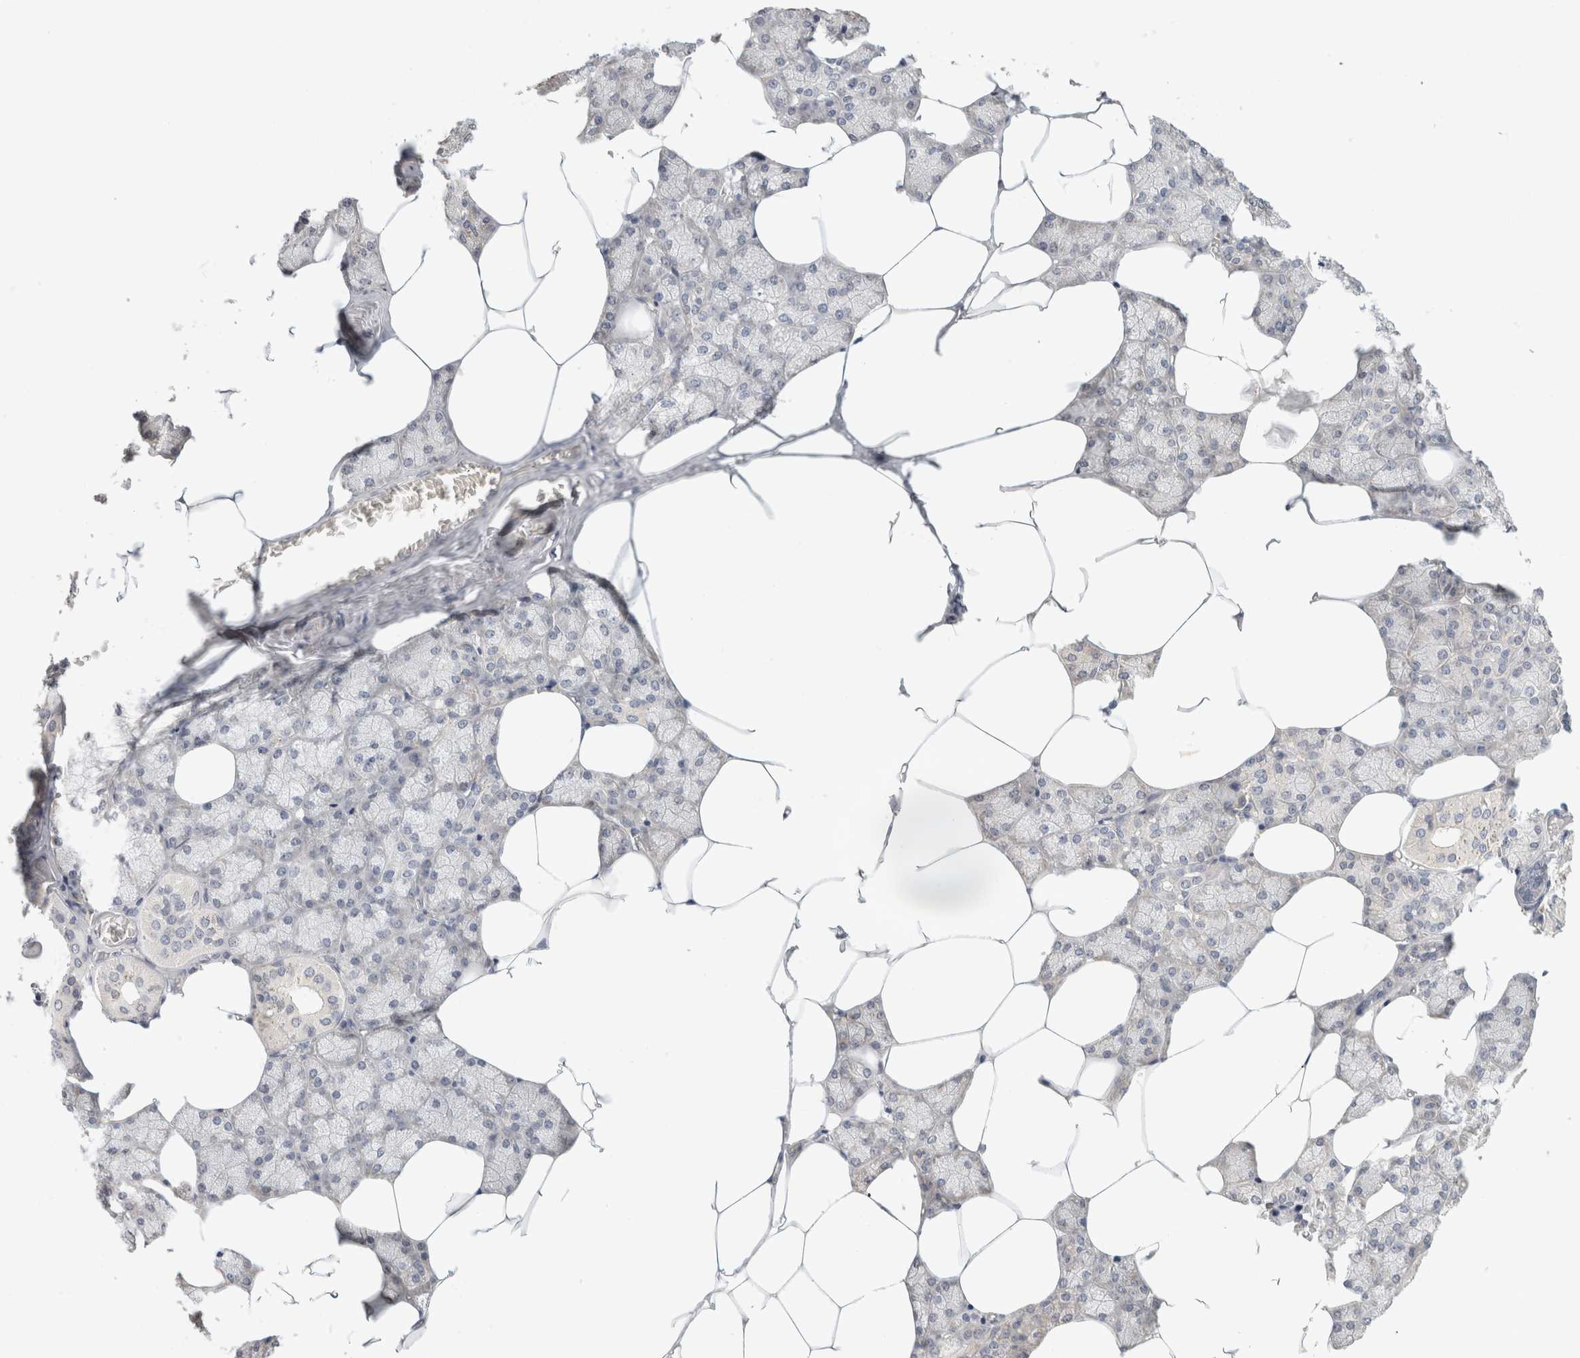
{"staining": {"intensity": "negative", "quantity": "none", "location": "none"}, "tissue": "salivary gland", "cell_type": "Glandular cells", "image_type": "normal", "snomed": [{"axis": "morphology", "description": "Normal tissue, NOS"}, {"axis": "topography", "description": "Salivary gland"}], "caption": "Salivary gland was stained to show a protein in brown. There is no significant expression in glandular cells. (Brightfield microscopy of DAB IHC at high magnification).", "gene": "CHRM4", "patient": {"sex": "male", "age": 62}}